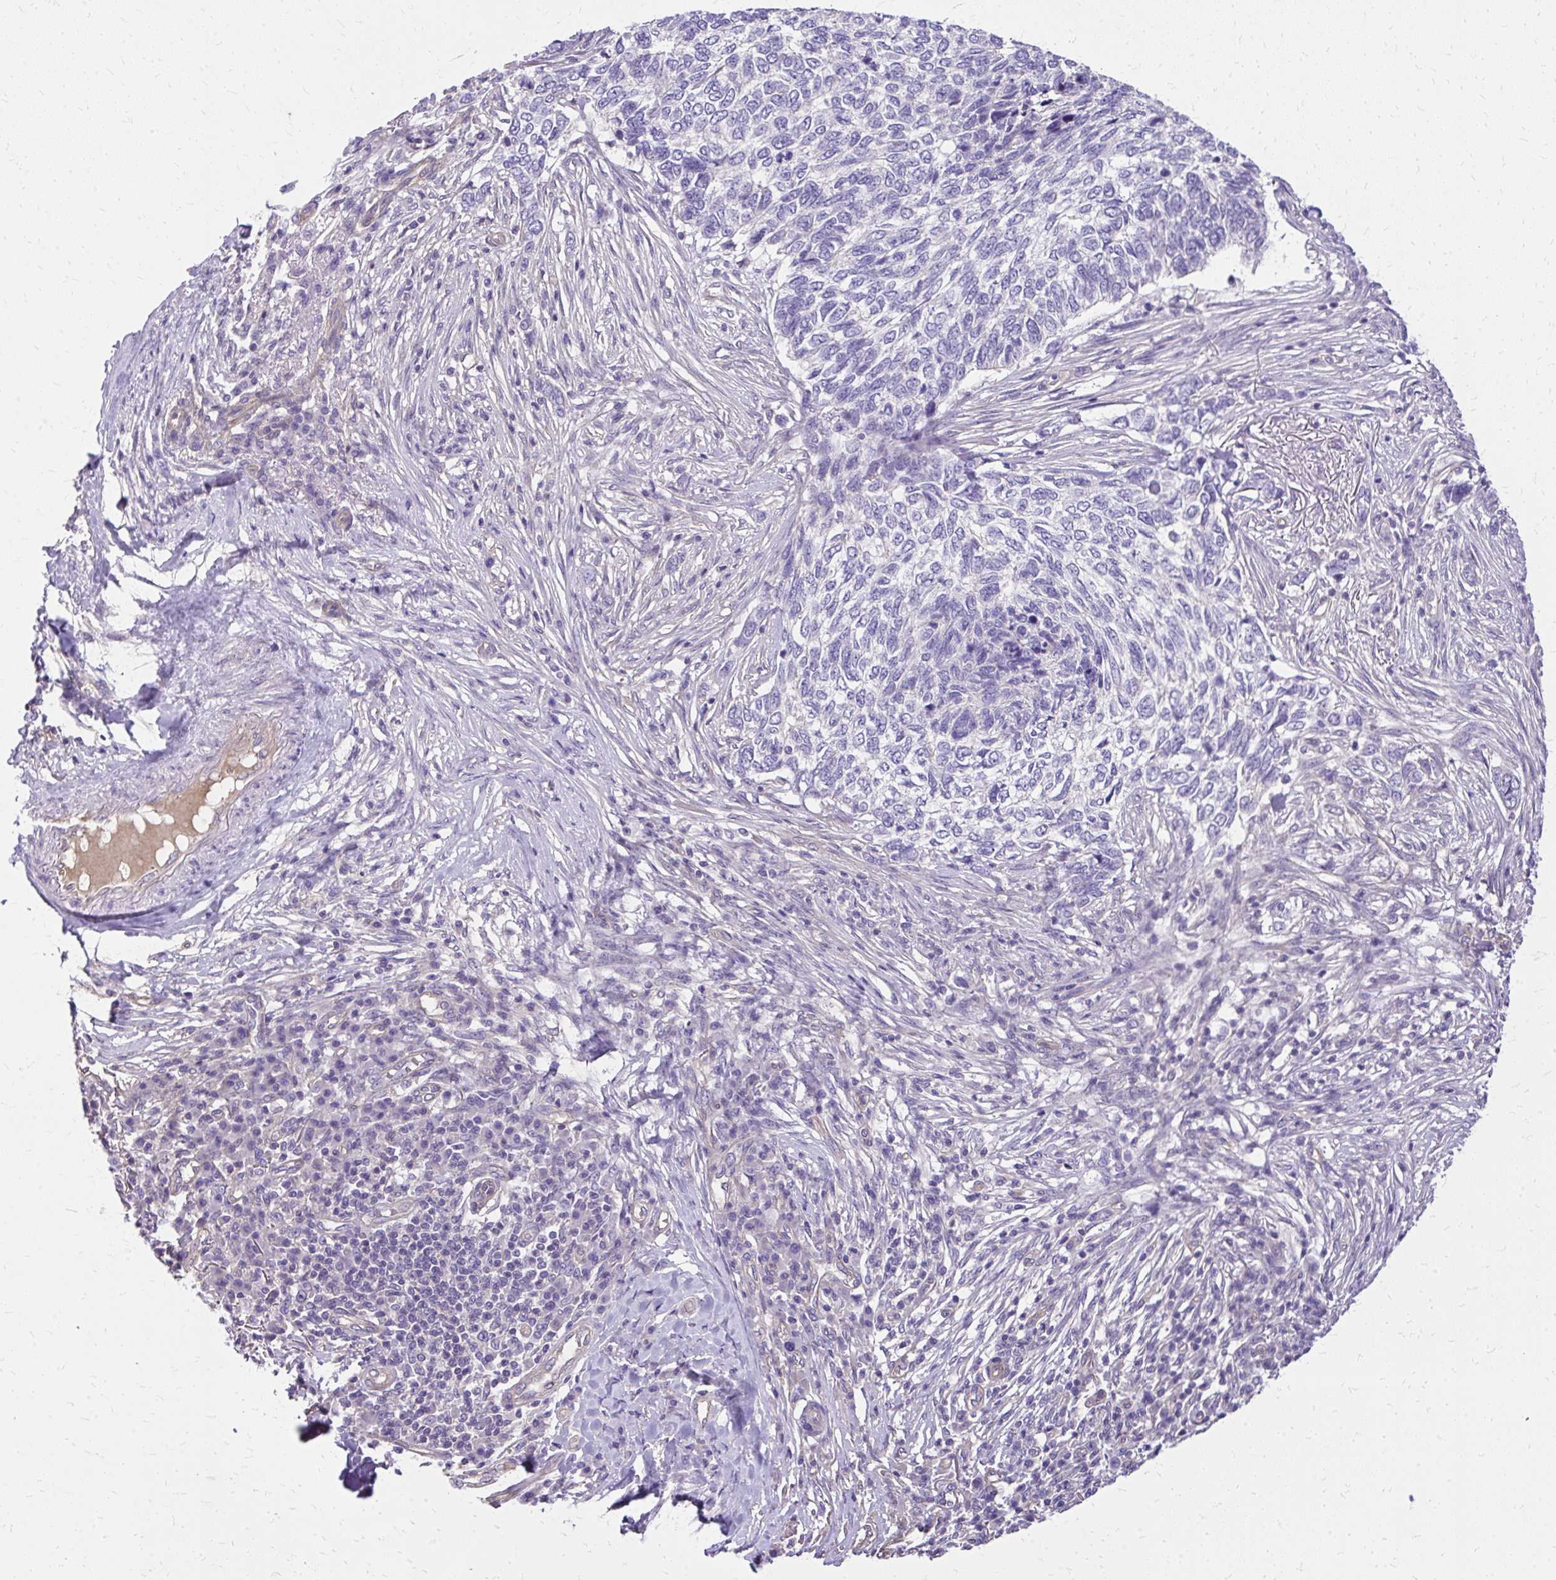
{"staining": {"intensity": "negative", "quantity": "none", "location": "none"}, "tissue": "skin cancer", "cell_type": "Tumor cells", "image_type": "cancer", "snomed": [{"axis": "morphology", "description": "Basal cell carcinoma"}, {"axis": "topography", "description": "Skin"}], "caption": "Skin cancer was stained to show a protein in brown. There is no significant positivity in tumor cells.", "gene": "RUNDC3B", "patient": {"sex": "female", "age": 65}}